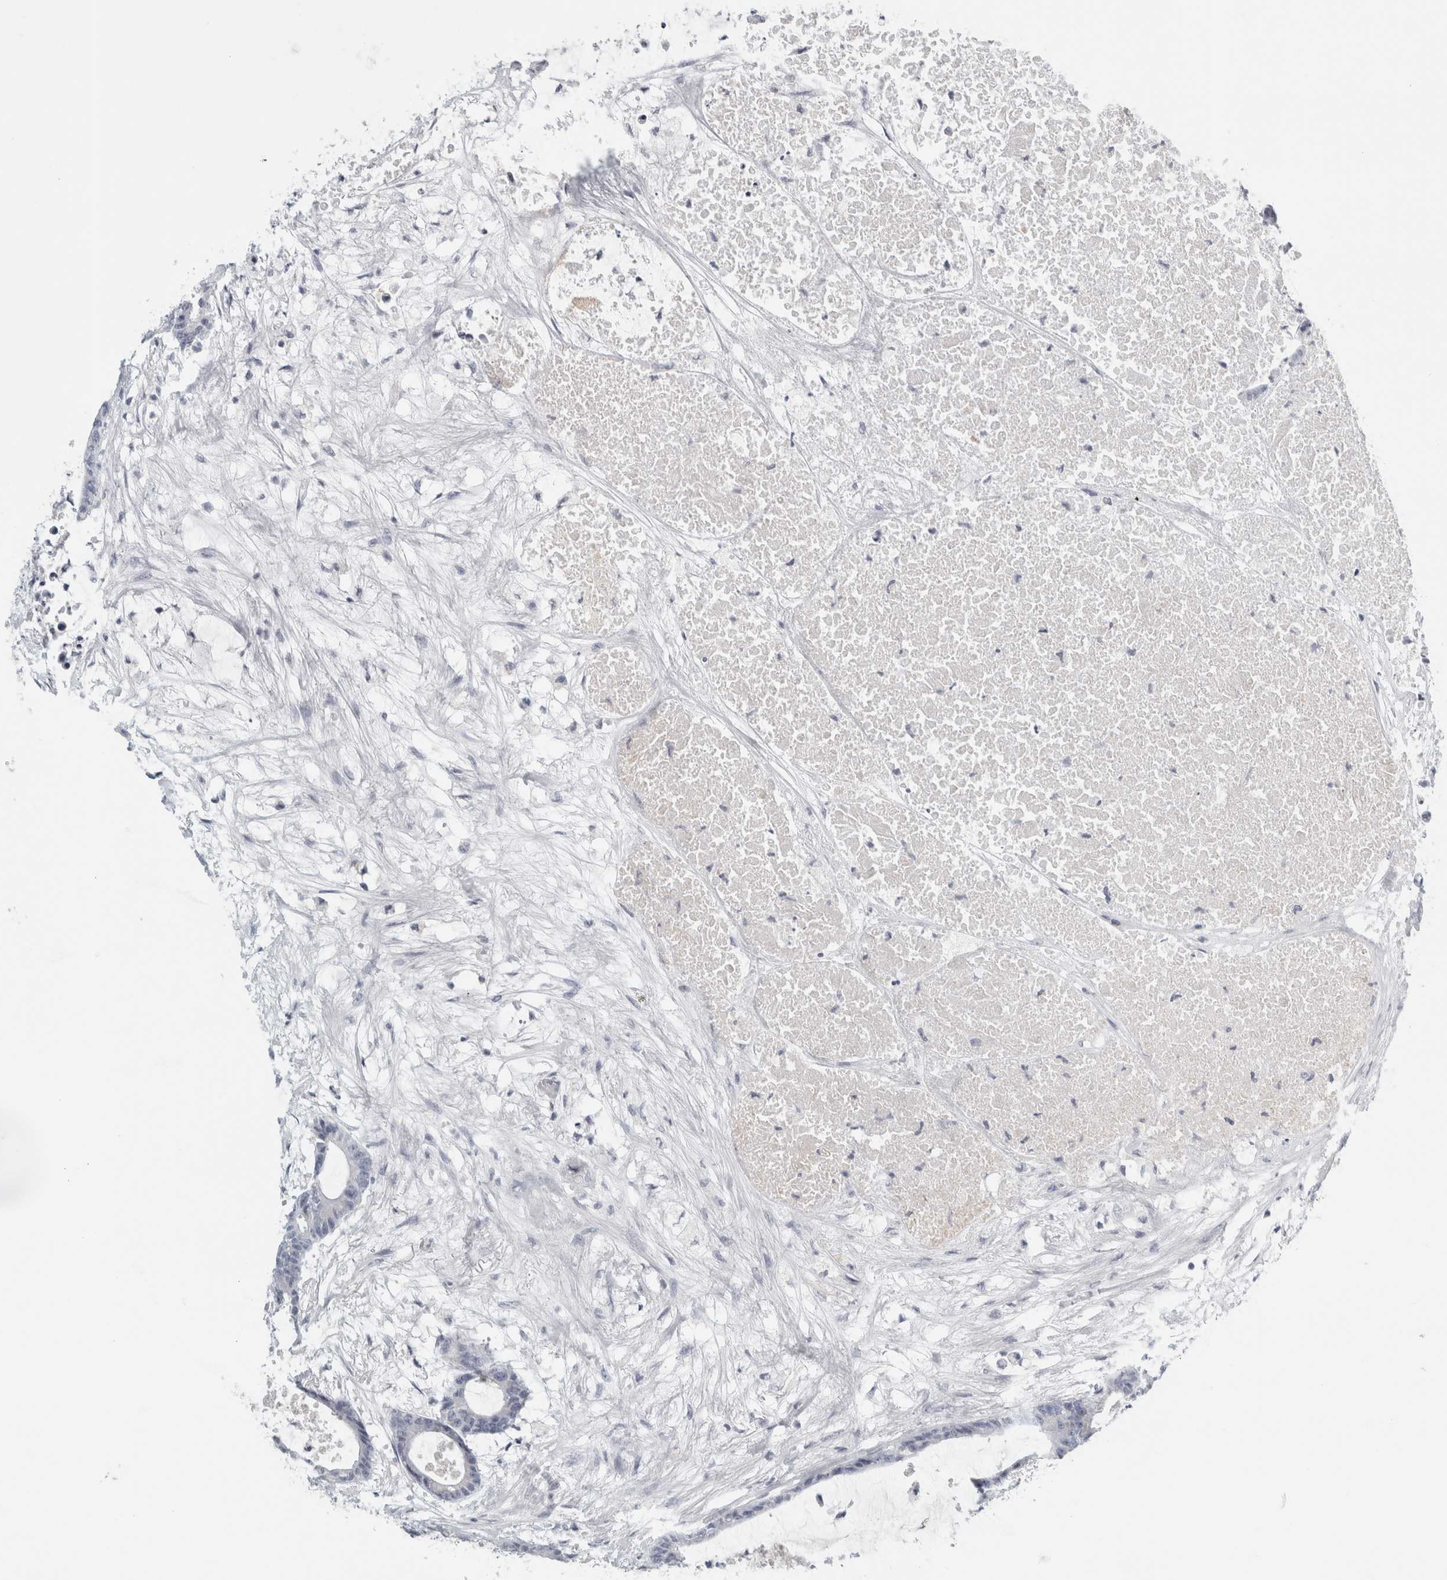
{"staining": {"intensity": "negative", "quantity": "none", "location": "none"}, "tissue": "colorectal cancer", "cell_type": "Tumor cells", "image_type": "cancer", "snomed": [{"axis": "morphology", "description": "Adenocarcinoma, NOS"}, {"axis": "topography", "description": "Colon"}], "caption": "This is an immunohistochemistry photomicrograph of adenocarcinoma (colorectal). There is no positivity in tumor cells.", "gene": "CPE", "patient": {"sex": "female", "age": 84}}